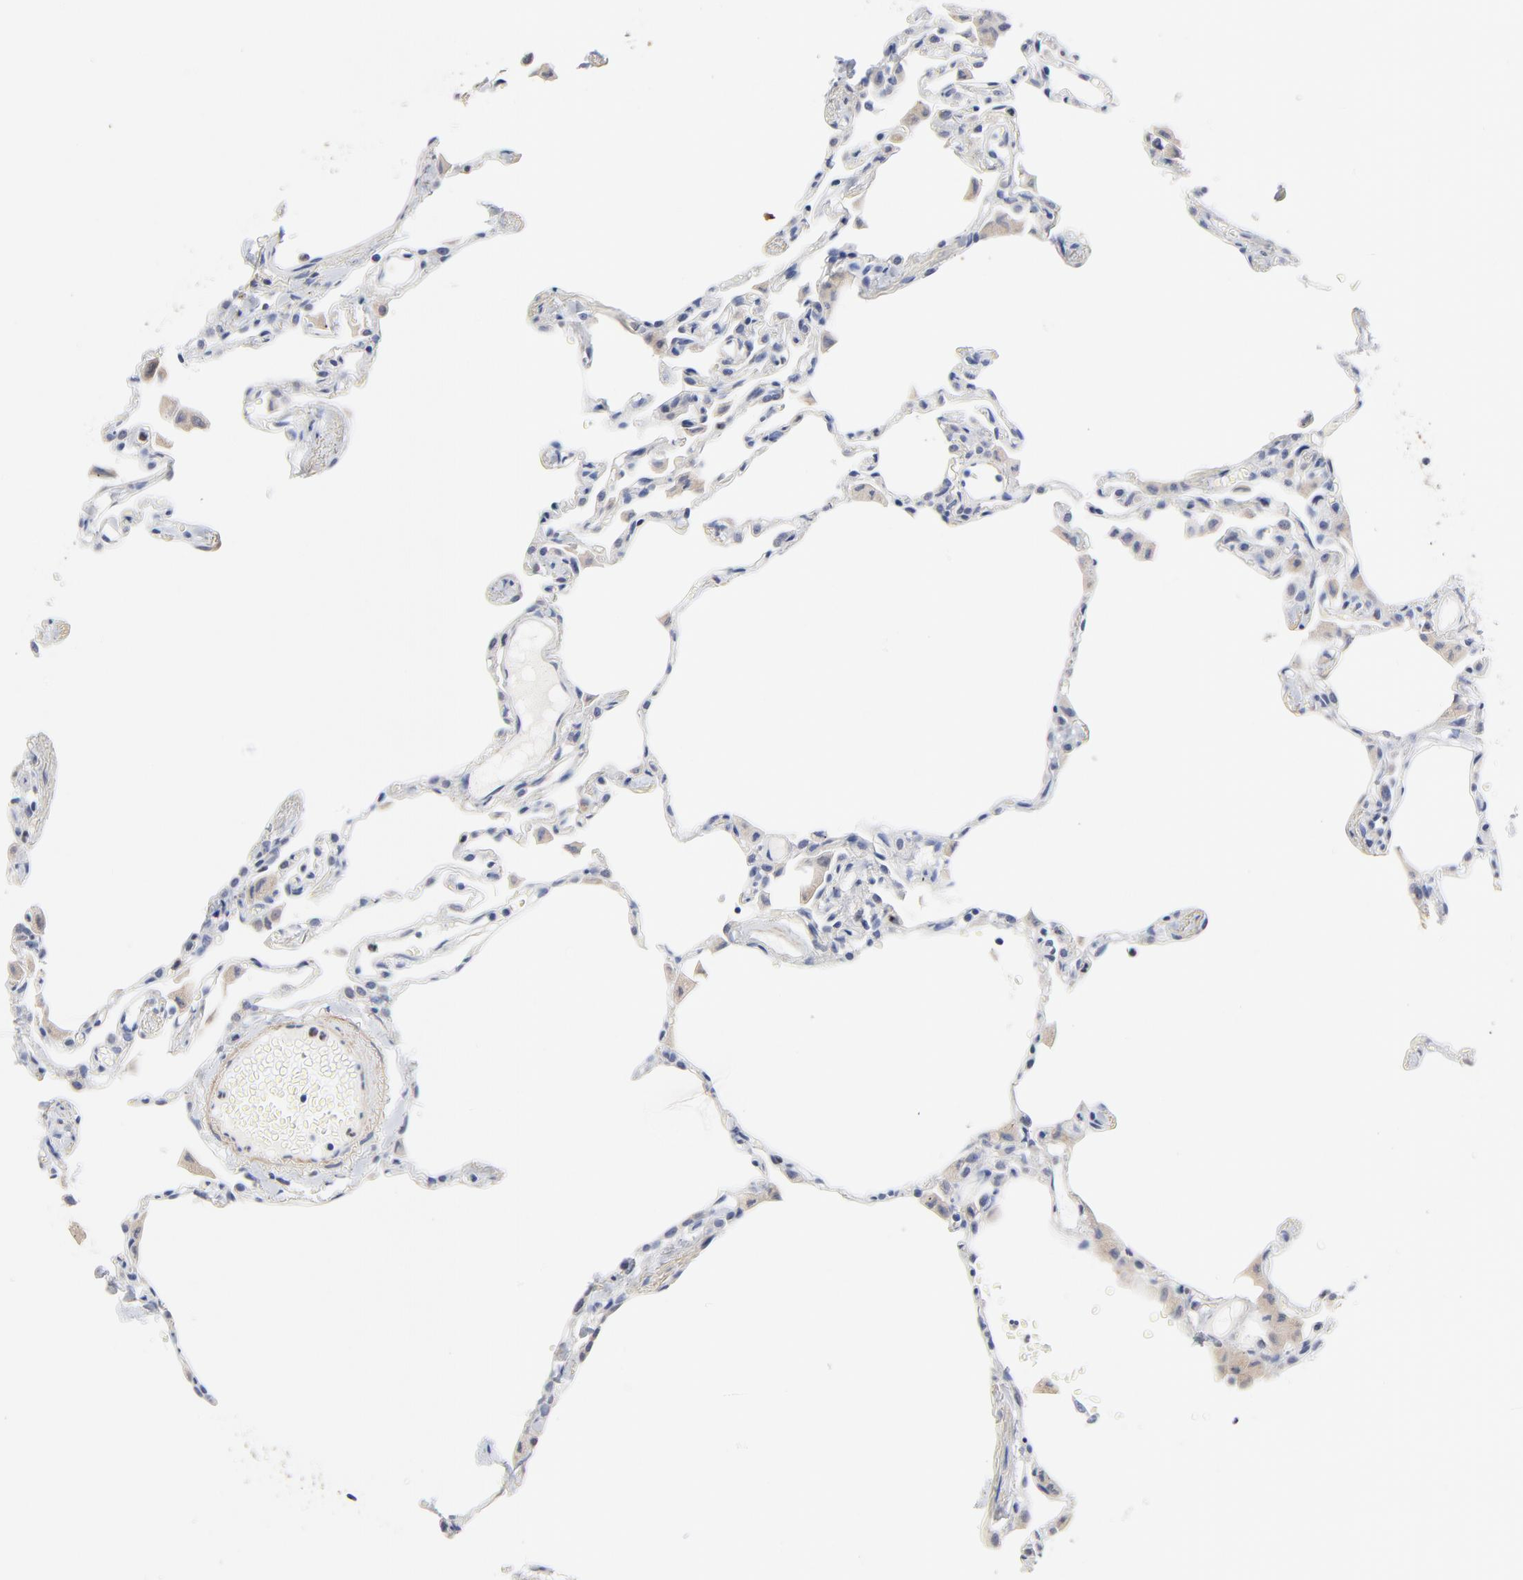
{"staining": {"intensity": "moderate", "quantity": "<25%", "location": "cytoplasmic/membranous"}, "tissue": "lung", "cell_type": "Alveolar cells", "image_type": "normal", "snomed": [{"axis": "morphology", "description": "Normal tissue, NOS"}, {"axis": "topography", "description": "Lung"}], "caption": "Immunohistochemistry of normal human lung exhibits low levels of moderate cytoplasmic/membranous staining in approximately <25% of alveolar cells. The protein of interest is shown in brown color, while the nuclei are stained blue.", "gene": "AADAC", "patient": {"sex": "female", "age": 49}}